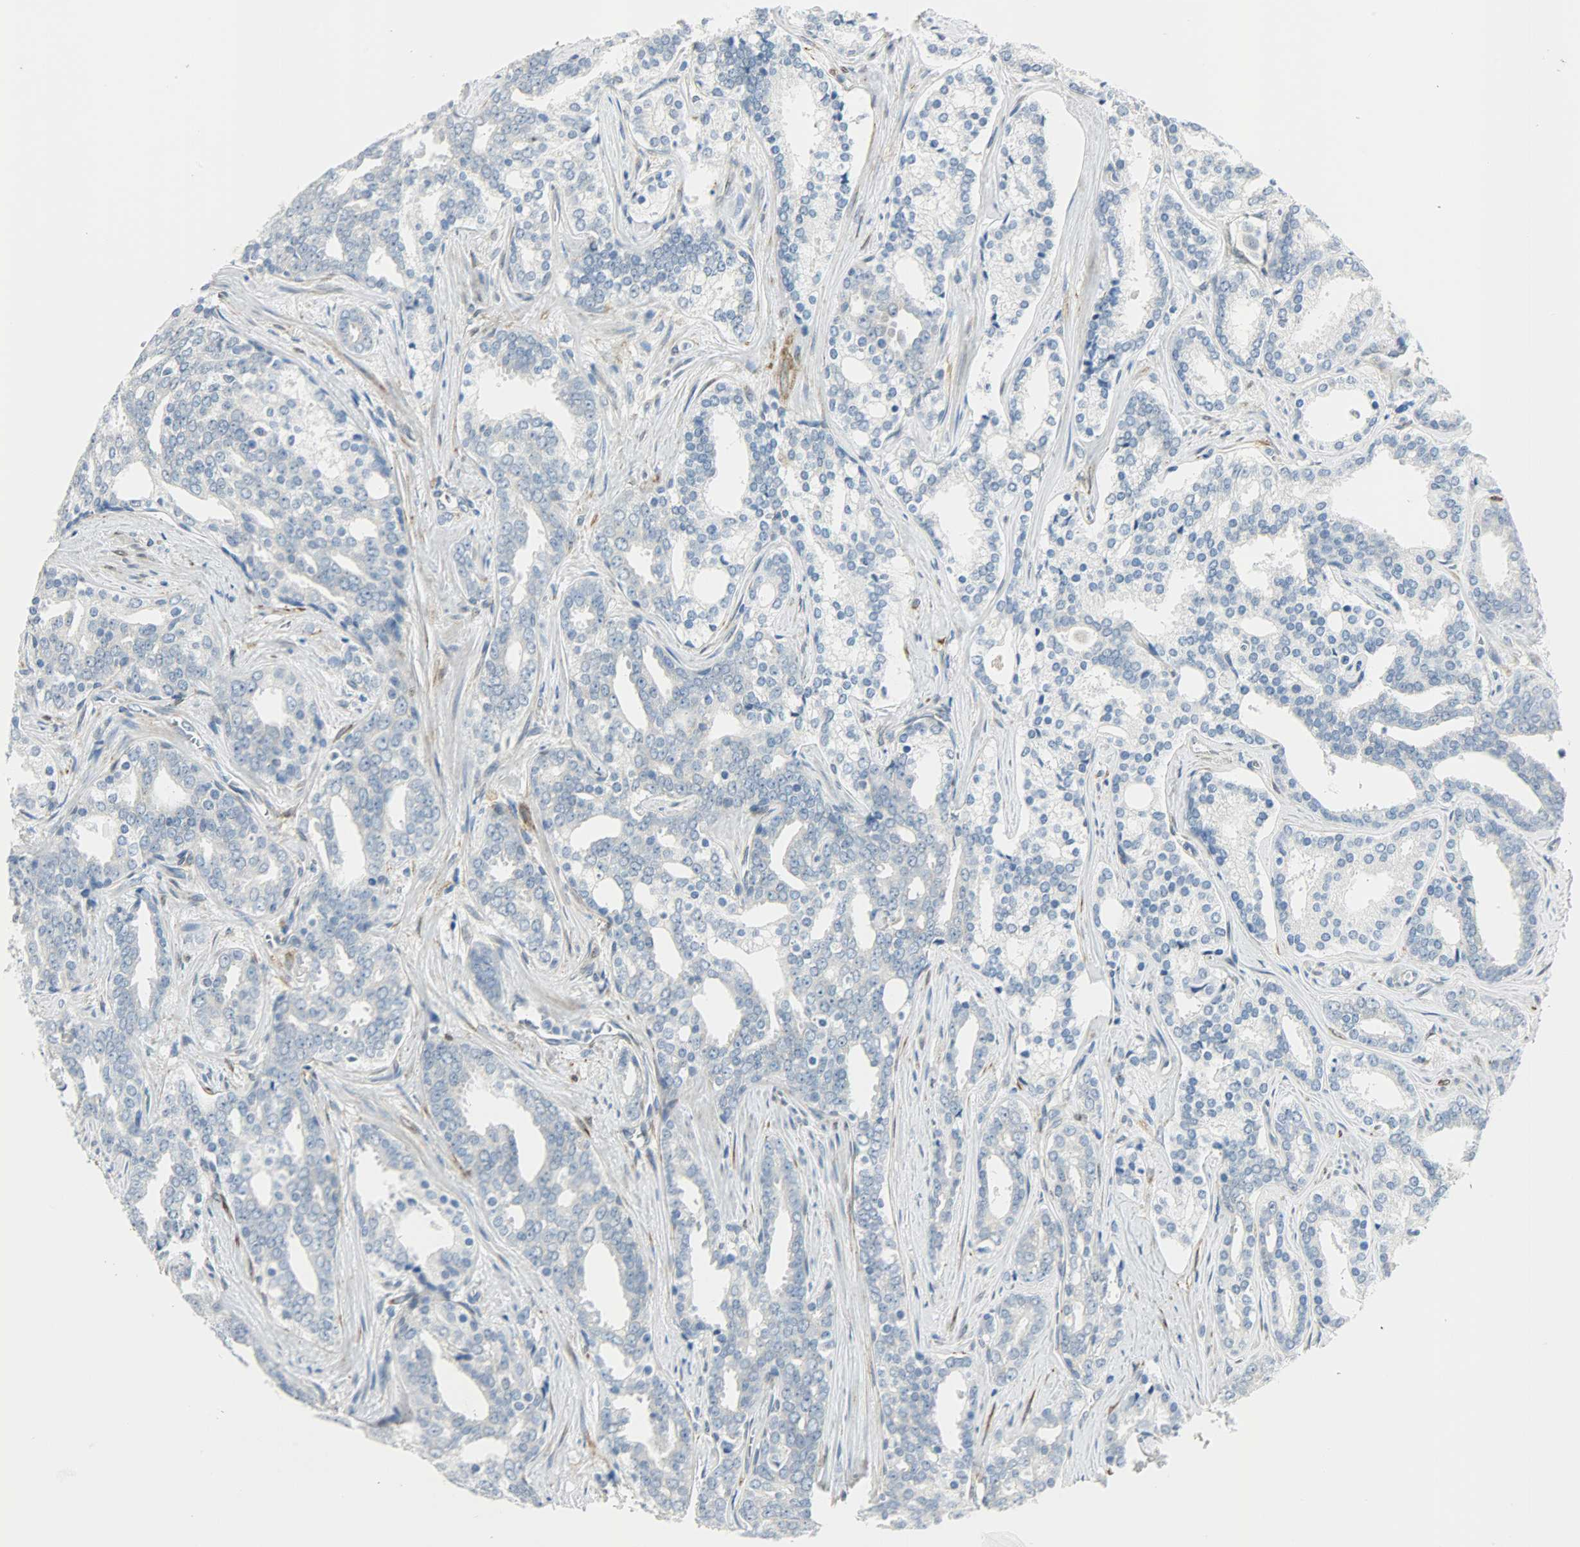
{"staining": {"intensity": "negative", "quantity": "none", "location": "none"}, "tissue": "prostate cancer", "cell_type": "Tumor cells", "image_type": "cancer", "snomed": [{"axis": "morphology", "description": "Adenocarcinoma, High grade"}, {"axis": "topography", "description": "Prostate"}], "caption": "A high-resolution micrograph shows IHC staining of adenocarcinoma (high-grade) (prostate), which exhibits no significant expression in tumor cells. The staining was performed using DAB to visualize the protein expression in brown, while the nuclei were stained in blue with hematoxylin (Magnification: 20x).", "gene": "PKD2", "patient": {"sex": "male", "age": 67}}